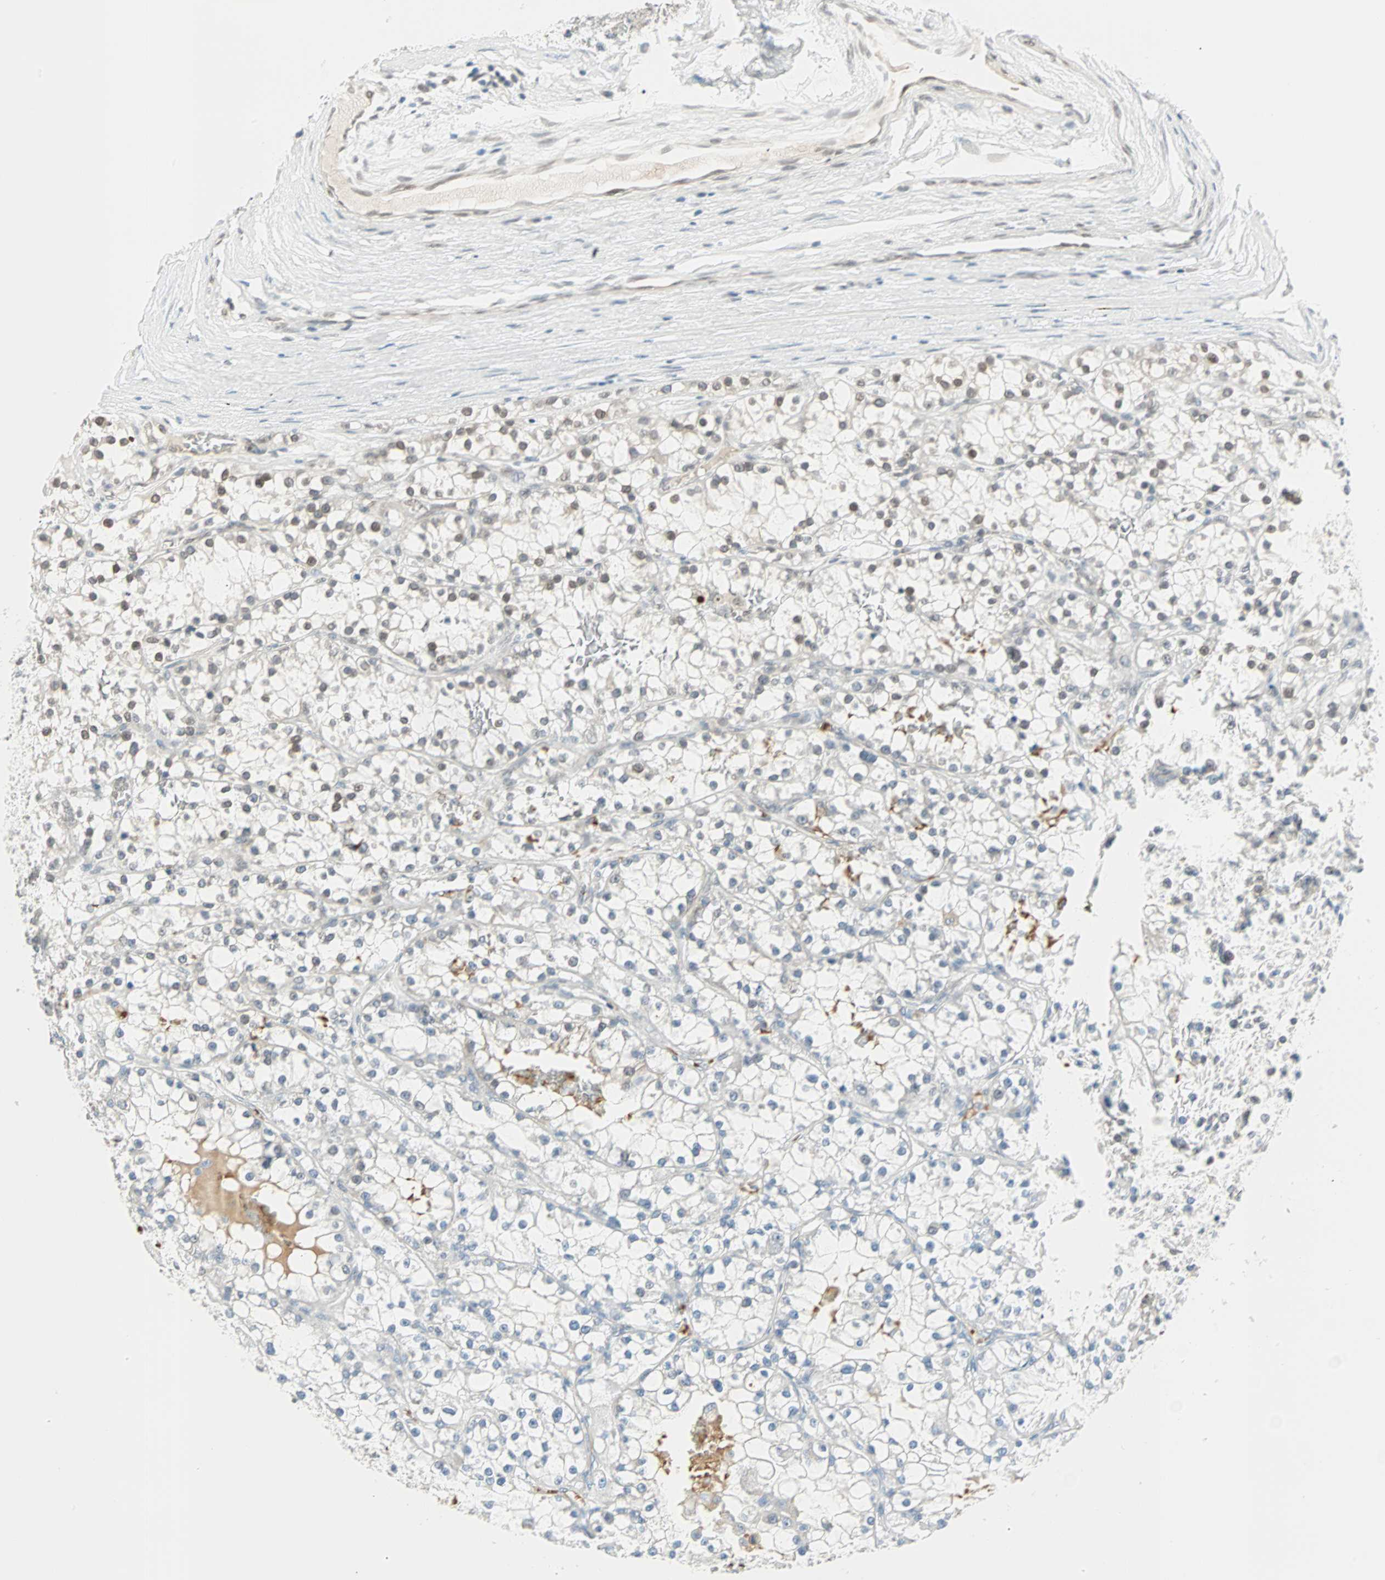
{"staining": {"intensity": "weak", "quantity": "<25%", "location": "cytoplasmic/membranous,nuclear"}, "tissue": "renal cancer", "cell_type": "Tumor cells", "image_type": "cancer", "snomed": [{"axis": "morphology", "description": "Adenocarcinoma, NOS"}, {"axis": "topography", "description": "Kidney"}], "caption": "Tumor cells show no significant protein positivity in renal cancer (adenocarcinoma).", "gene": "BCAN", "patient": {"sex": "female", "age": 52}}